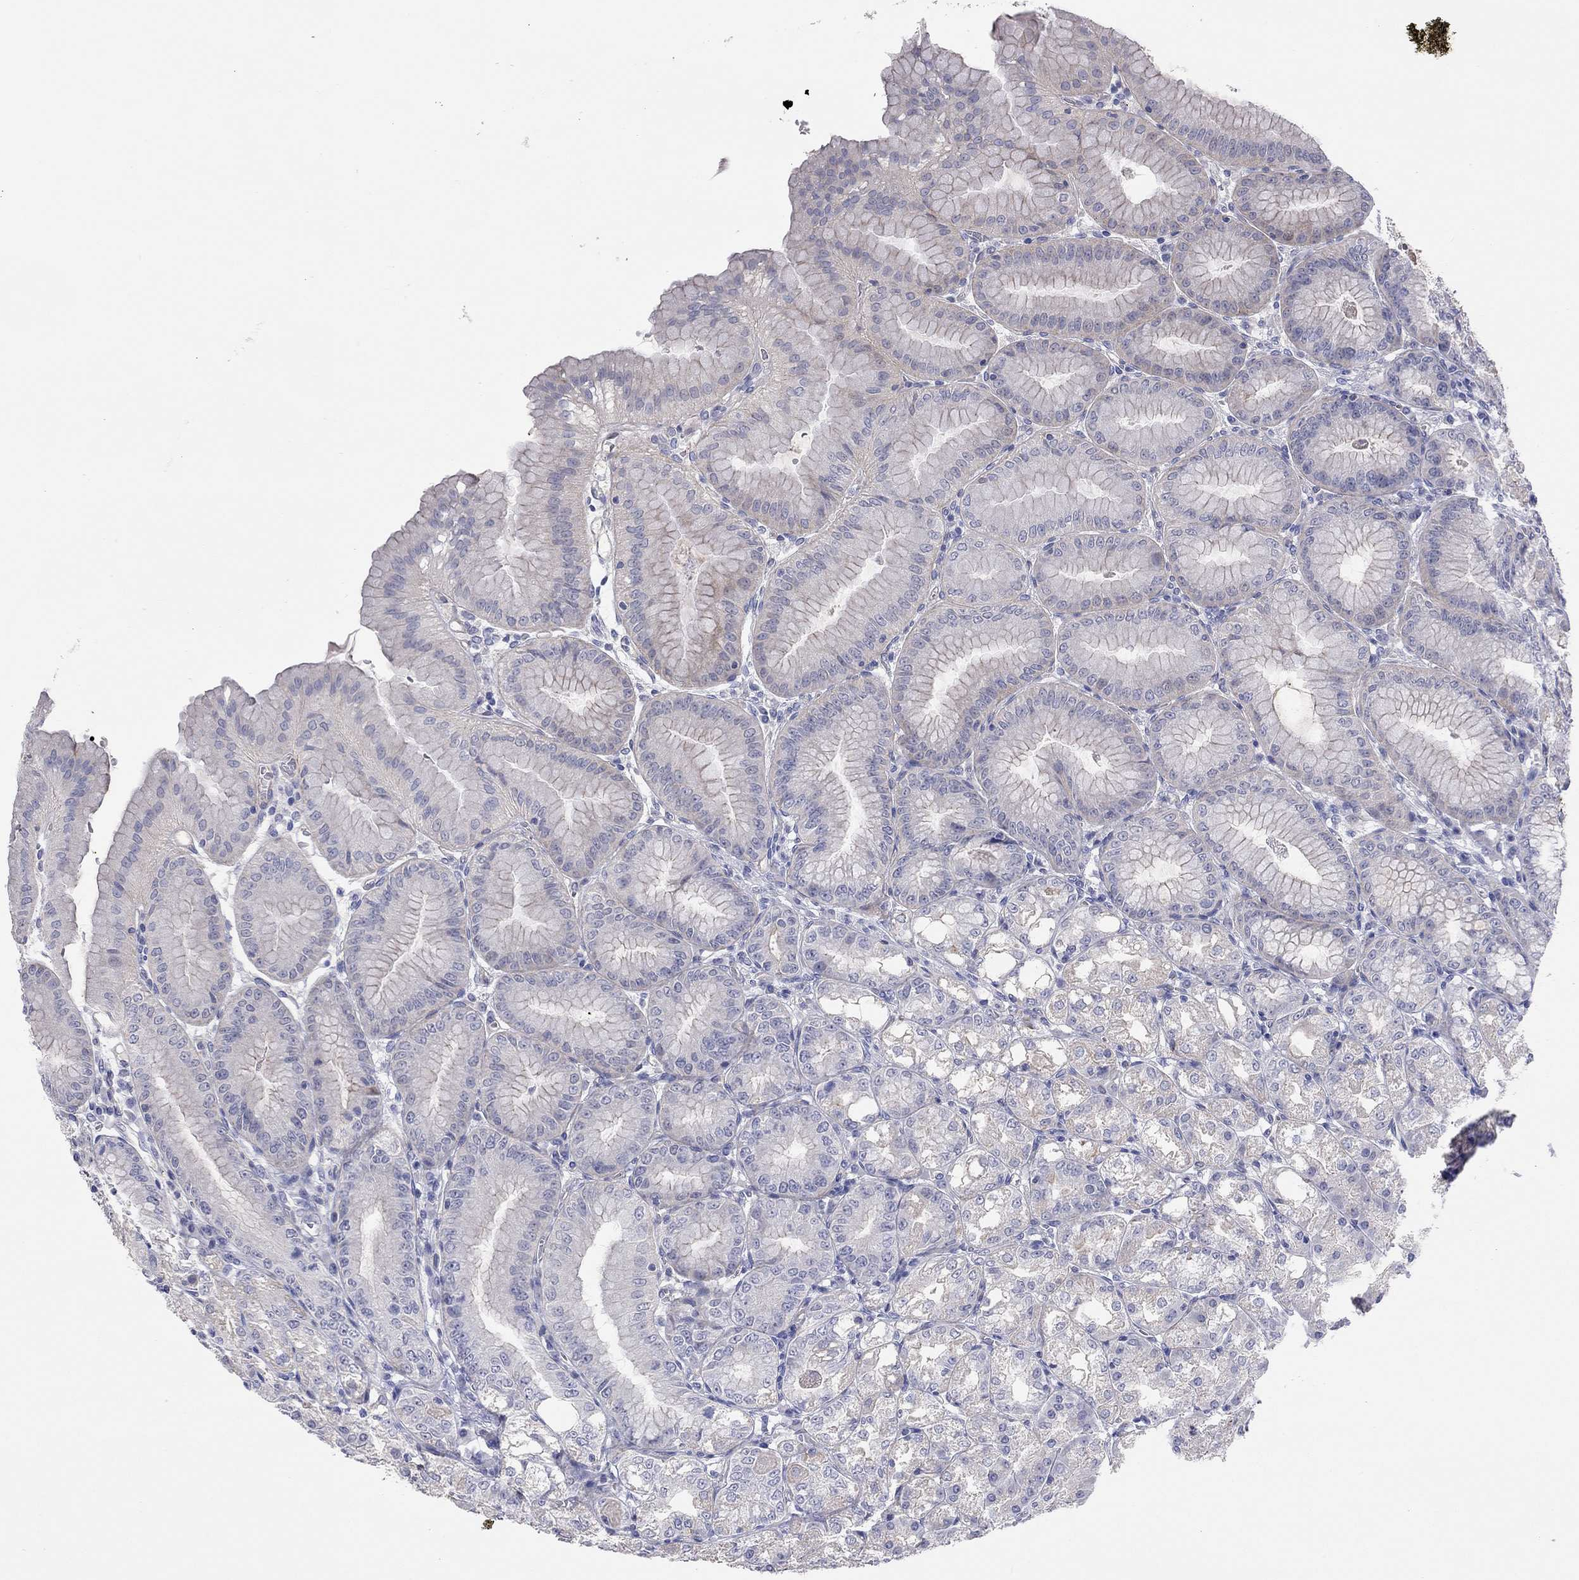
{"staining": {"intensity": "moderate", "quantity": "<25%", "location": "cytoplasmic/membranous"}, "tissue": "stomach", "cell_type": "Glandular cells", "image_type": "normal", "snomed": [{"axis": "morphology", "description": "Normal tissue, NOS"}, {"axis": "topography", "description": "Stomach"}], "caption": "Stomach stained with DAB immunohistochemistry (IHC) shows low levels of moderate cytoplasmic/membranous positivity in approximately <25% of glandular cells.", "gene": "KCNB1", "patient": {"sex": "male", "age": 71}}